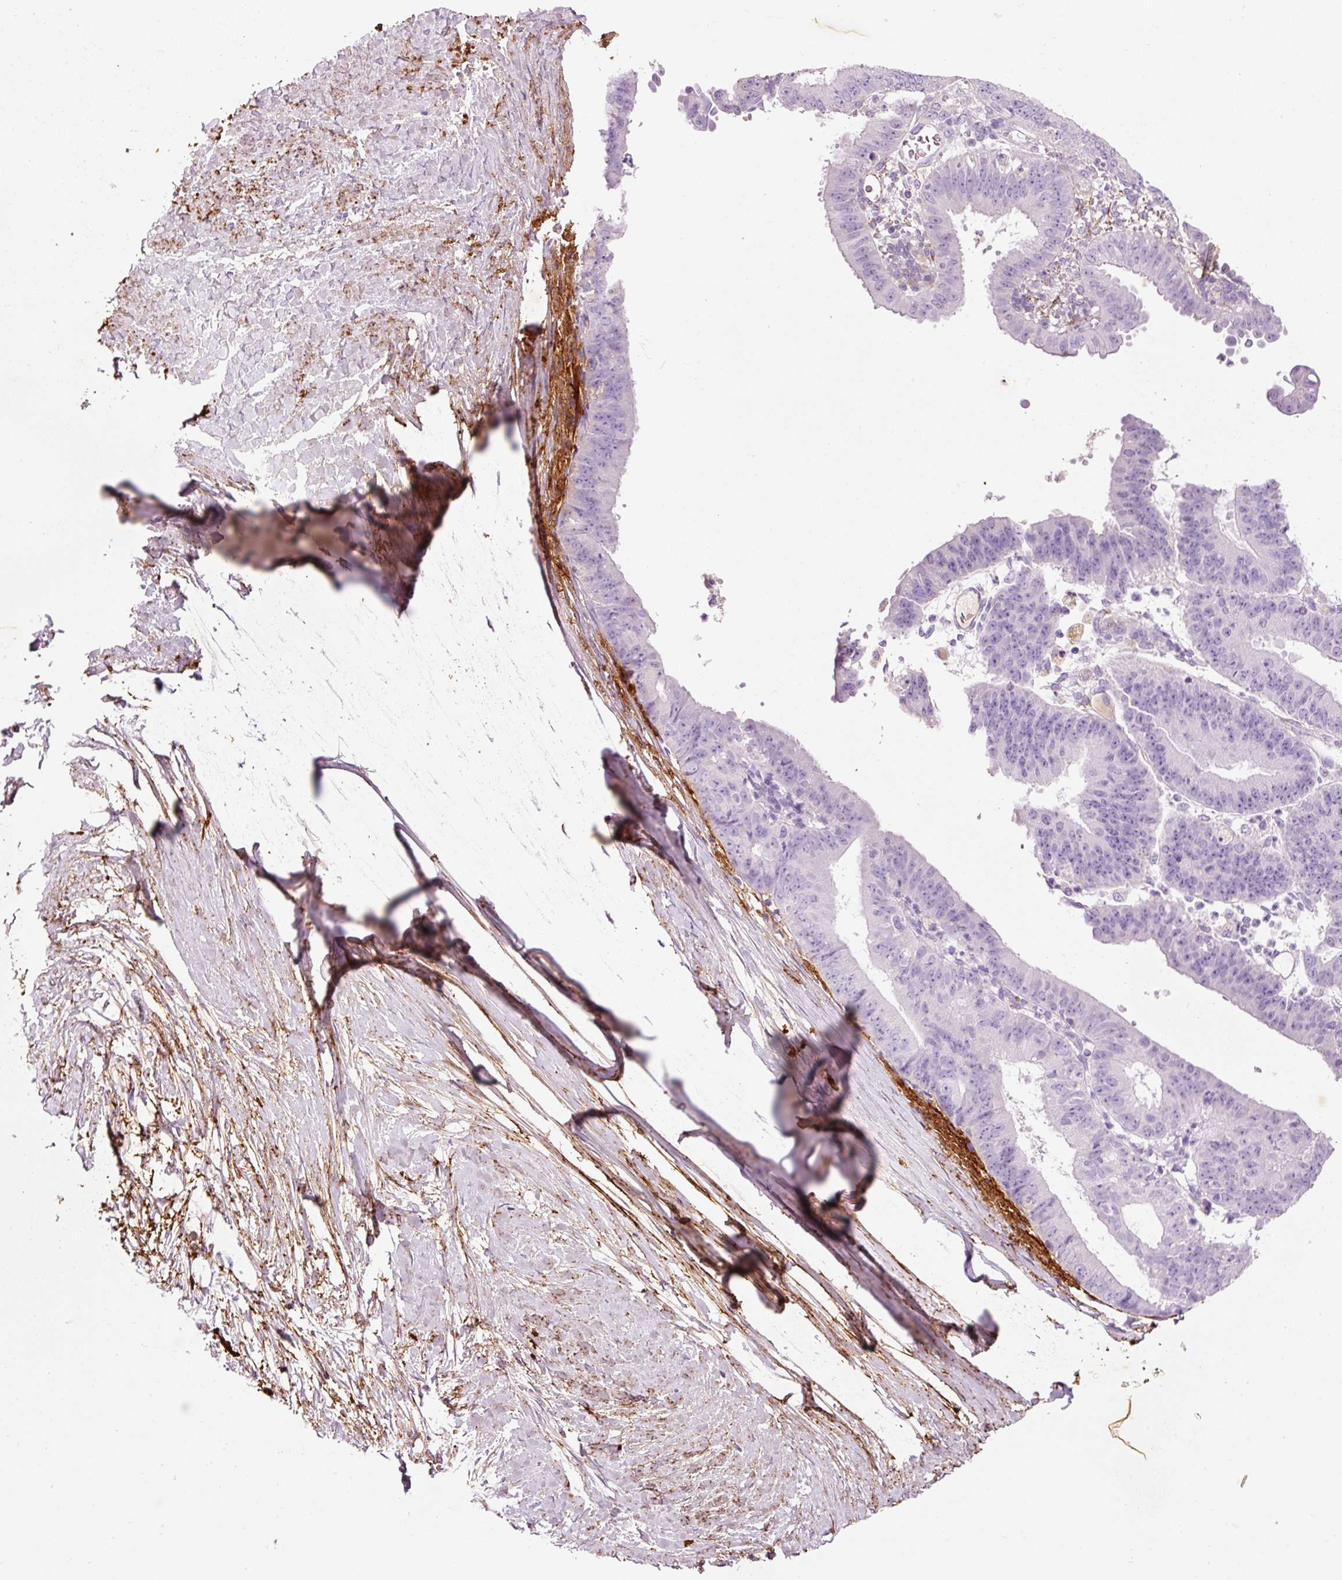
{"staining": {"intensity": "negative", "quantity": "none", "location": "none"}, "tissue": "ovarian cancer", "cell_type": "Tumor cells", "image_type": "cancer", "snomed": [{"axis": "morphology", "description": "Carcinoma, endometroid"}, {"axis": "topography", "description": "Ovary"}], "caption": "IHC of human ovarian endometroid carcinoma exhibits no positivity in tumor cells.", "gene": "MFAP4", "patient": {"sex": "female", "age": 42}}